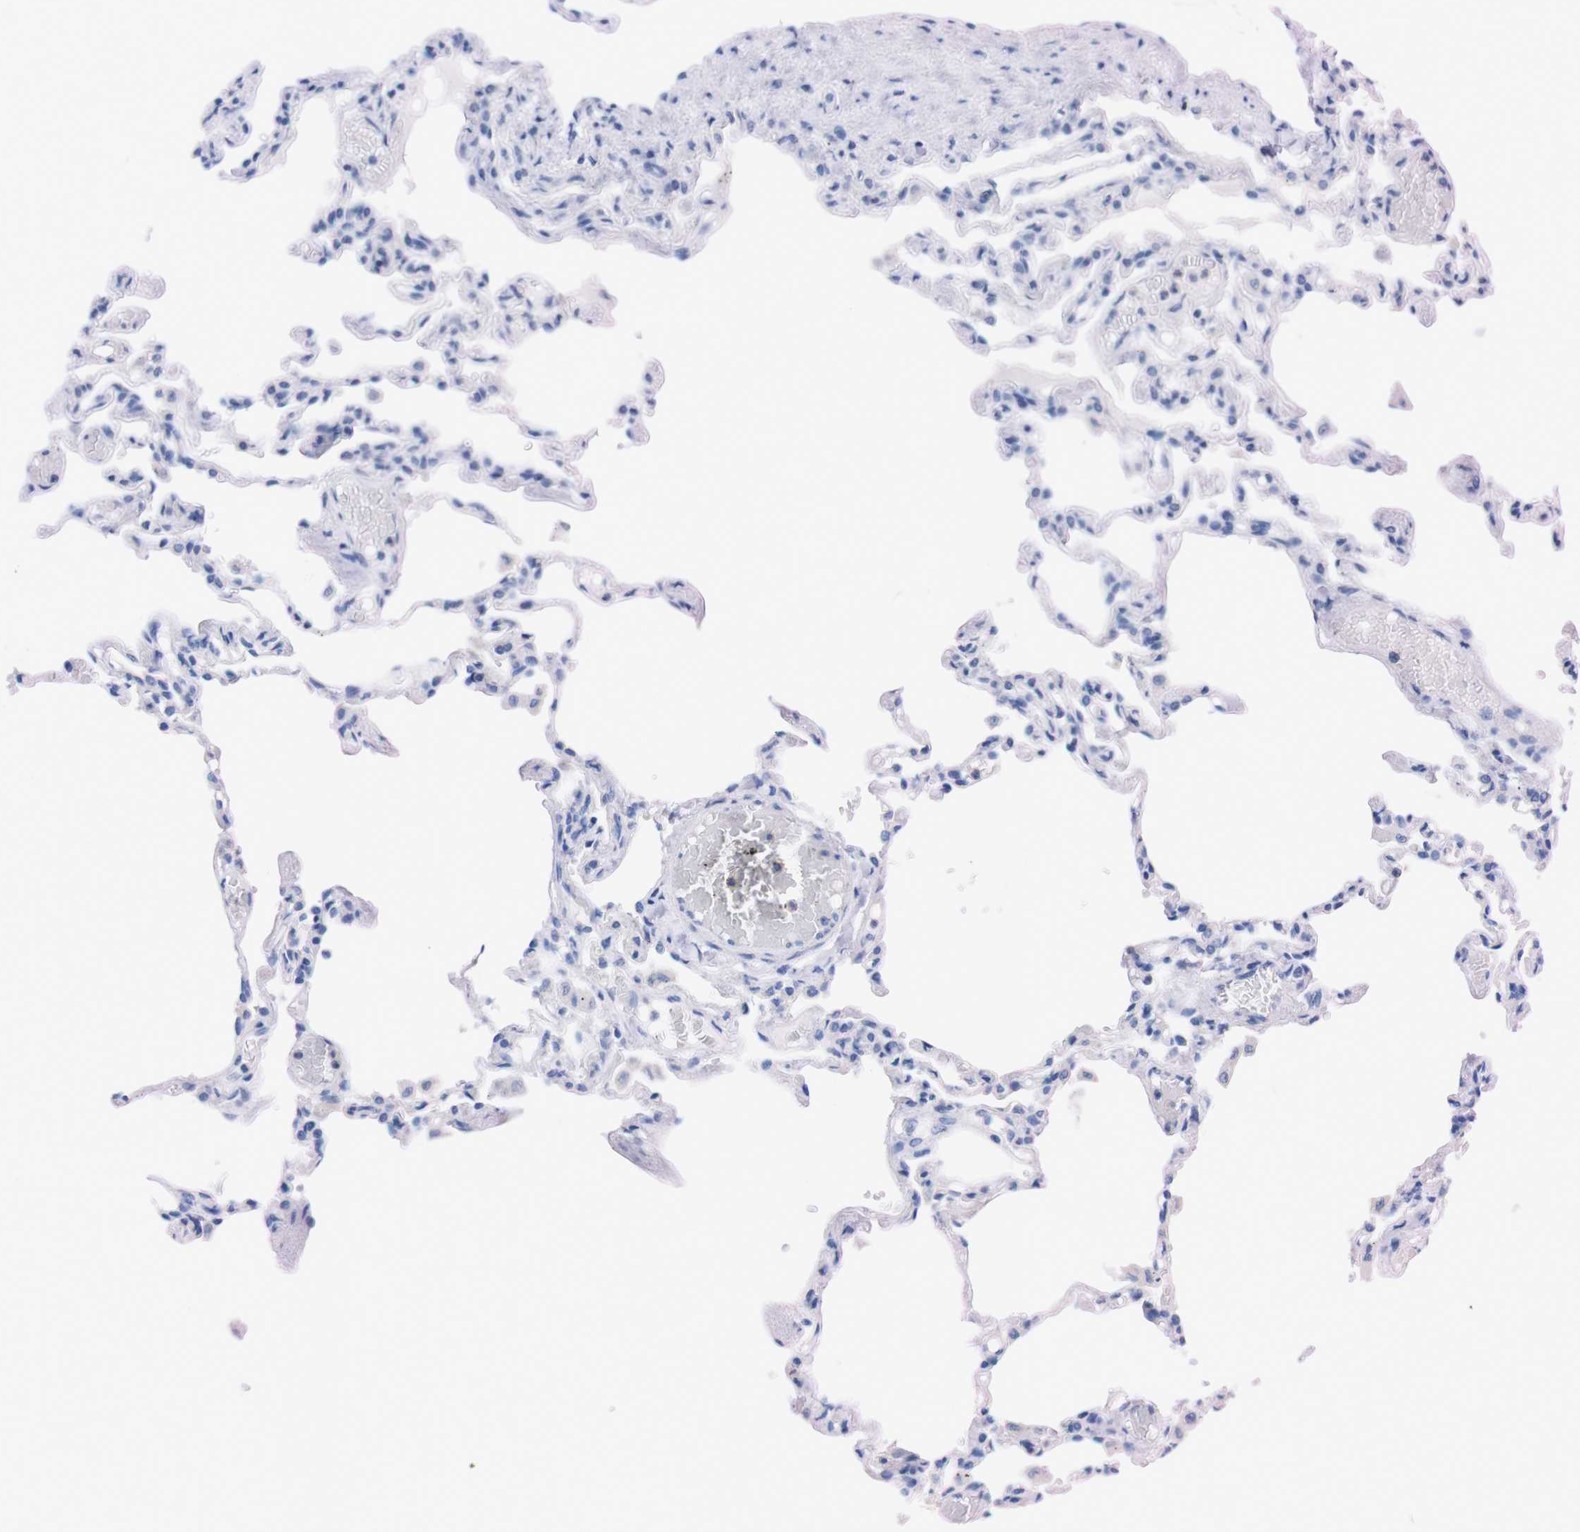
{"staining": {"intensity": "negative", "quantity": "none", "location": "none"}, "tissue": "lung", "cell_type": "Alveolar cells", "image_type": "normal", "snomed": [{"axis": "morphology", "description": "Normal tissue, NOS"}, {"axis": "topography", "description": "Lung"}], "caption": "This is an IHC micrograph of benign lung. There is no staining in alveolar cells.", "gene": "TMEM243", "patient": {"sex": "male", "age": 21}}